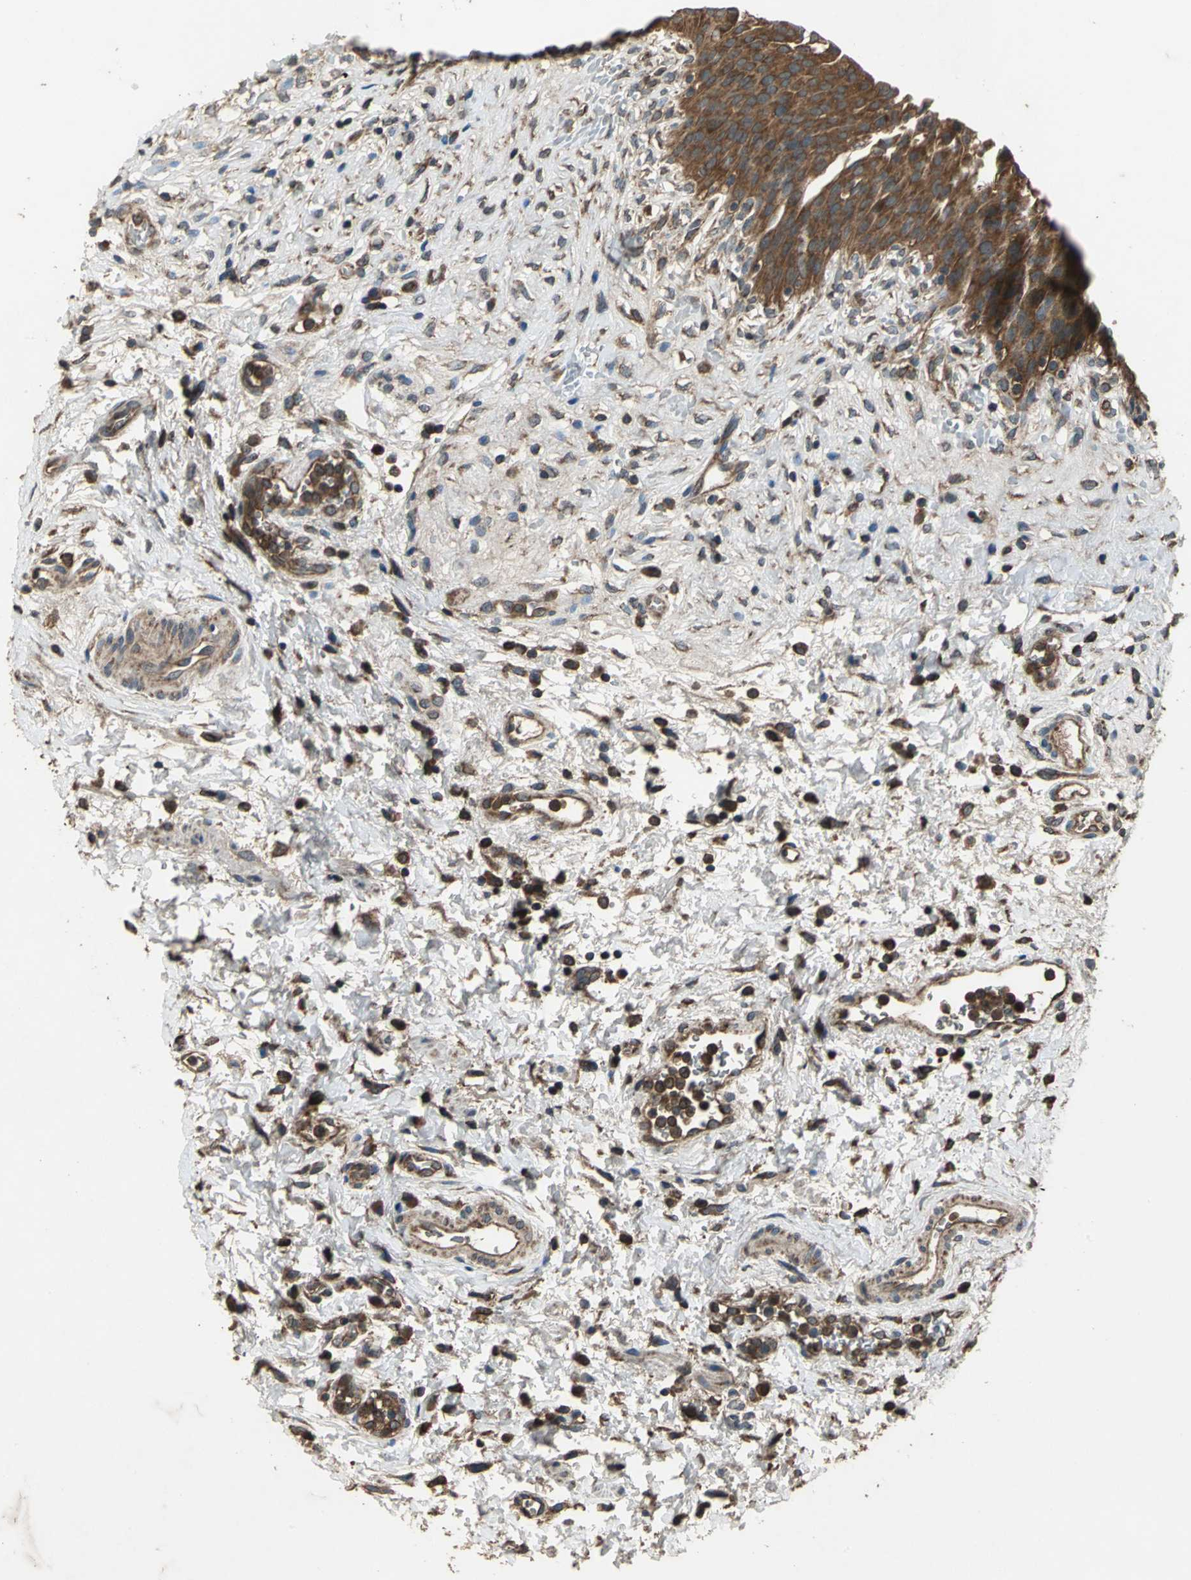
{"staining": {"intensity": "strong", "quantity": ">75%", "location": "cytoplasmic/membranous"}, "tissue": "urinary bladder", "cell_type": "Urothelial cells", "image_type": "normal", "snomed": [{"axis": "morphology", "description": "Normal tissue, NOS"}, {"axis": "morphology", "description": "Dysplasia, NOS"}, {"axis": "topography", "description": "Urinary bladder"}], "caption": "Protein expression analysis of benign human urinary bladder reveals strong cytoplasmic/membranous positivity in approximately >75% of urothelial cells. (DAB = brown stain, brightfield microscopy at high magnification).", "gene": "ZNF608", "patient": {"sex": "male", "age": 35}}